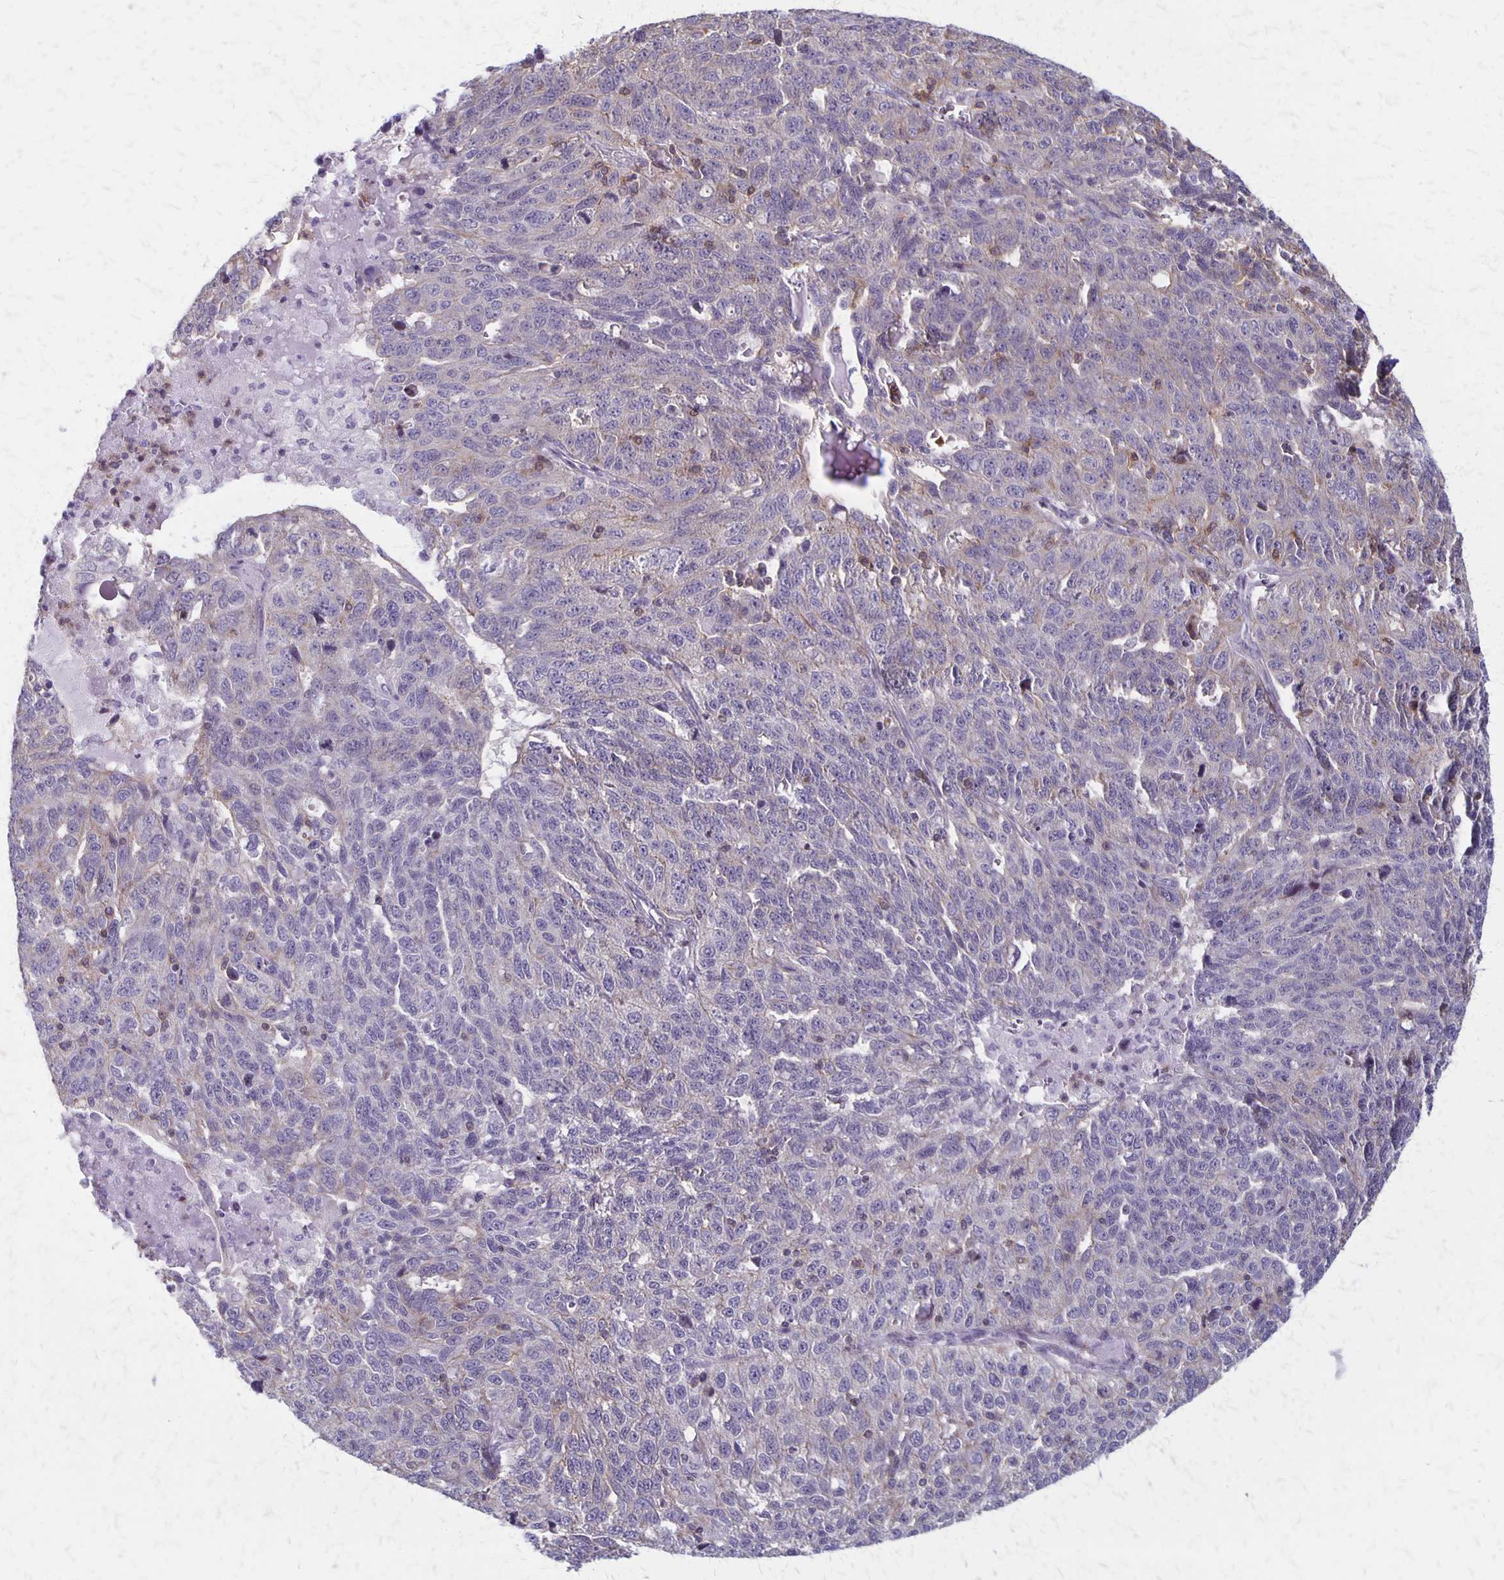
{"staining": {"intensity": "negative", "quantity": "none", "location": "none"}, "tissue": "ovarian cancer", "cell_type": "Tumor cells", "image_type": "cancer", "snomed": [{"axis": "morphology", "description": "Cystadenocarcinoma, serous, NOS"}, {"axis": "topography", "description": "Ovary"}], "caption": "This photomicrograph is of serous cystadenocarcinoma (ovarian) stained with immunohistochemistry to label a protein in brown with the nuclei are counter-stained blue. There is no expression in tumor cells.", "gene": "SEPTIN5", "patient": {"sex": "female", "age": 71}}